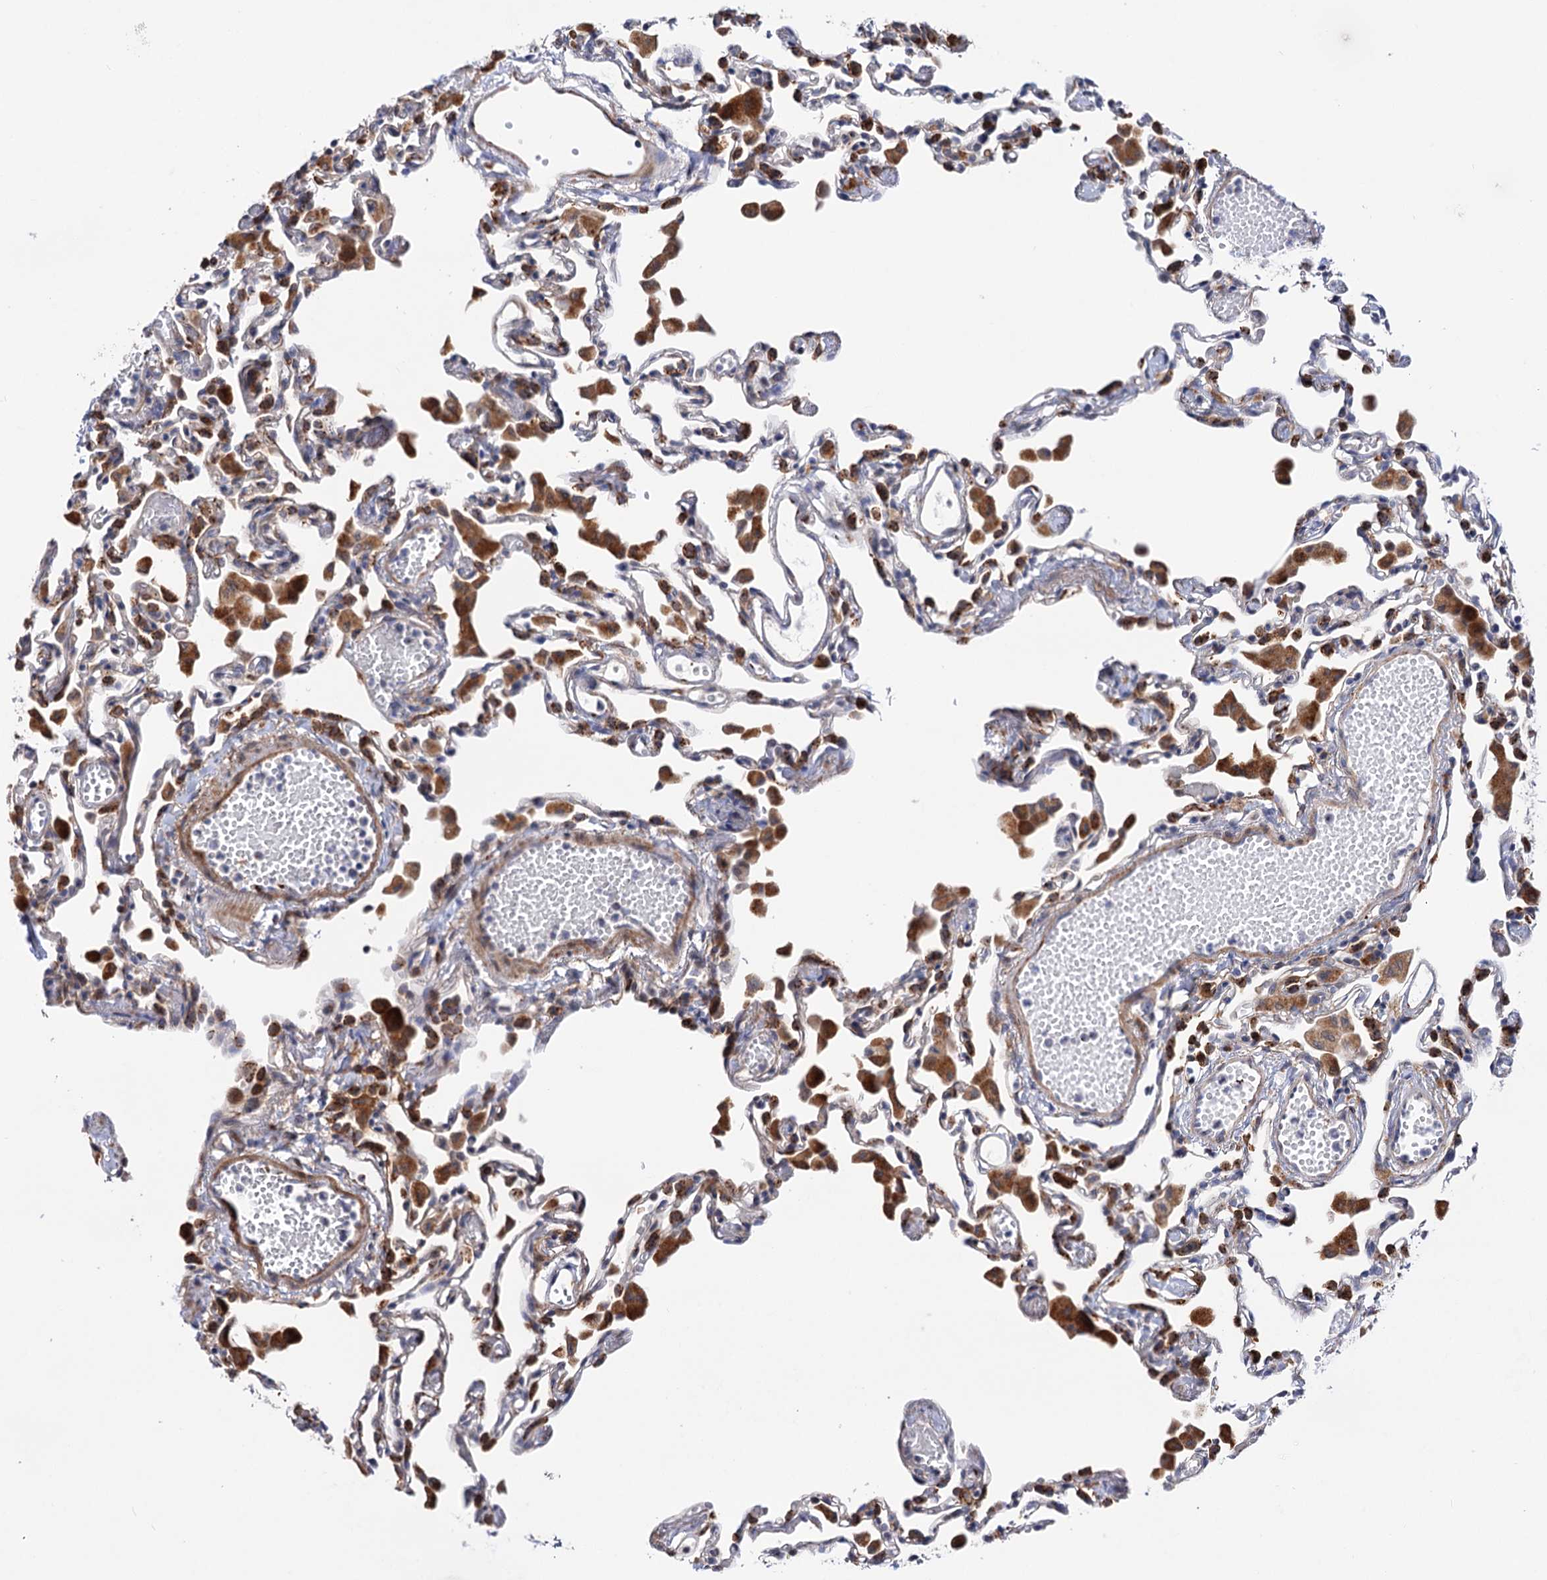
{"staining": {"intensity": "strong", "quantity": "25%-75%", "location": "cytoplasmic/membranous"}, "tissue": "lung", "cell_type": "Alveolar cells", "image_type": "normal", "snomed": [{"axis": "morphology", "description": "Normal tissue, NOS"}, {"axis": "topography", "description": "Bronchus"}, {"axis": "topography", "description": "Lung"}], "caption": "Immunohistochemical staining of normal lung demonstrates strong cytoplasmic/membranous protein expression in approximately 25%-75% of alveolar cells.", "gene": "C11orf96", "patient": {"sex": "female", "age": 49}}